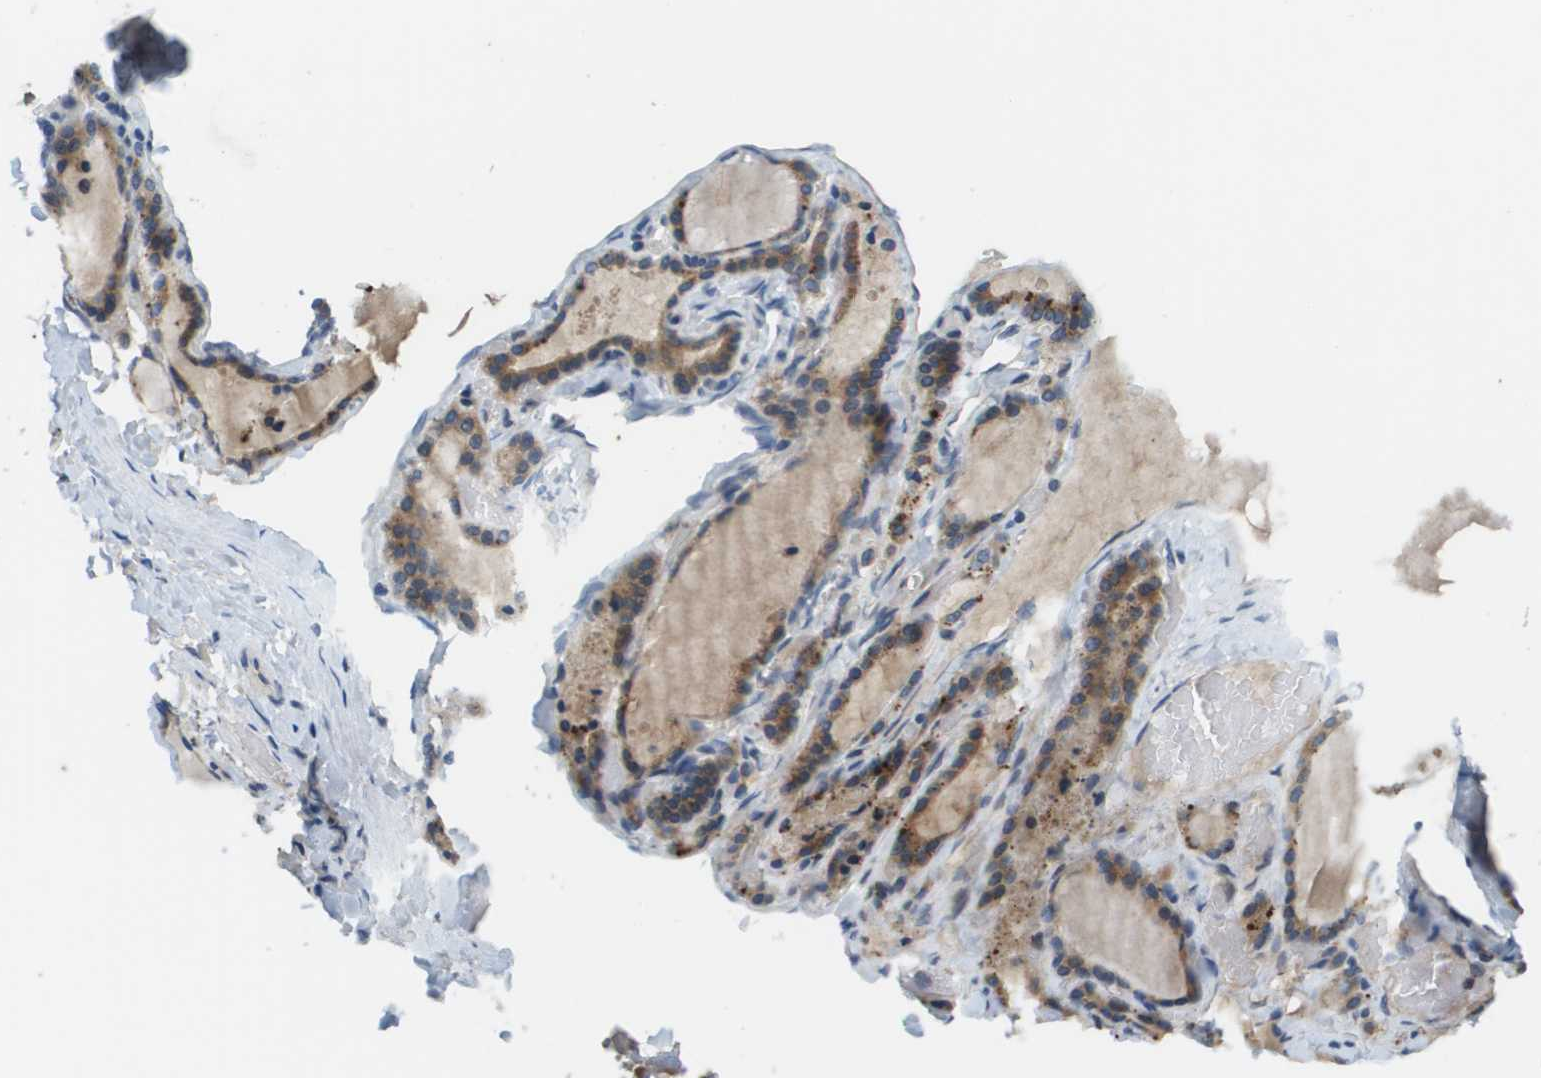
{"staining": {"intensity": "moderate", "quantity": ">75%", "location": "cytoplasmic/membranous"}, "tissue": "thyroid gland", "cell_type": "Glandular cells", "image_type": "normal", "snomed": [{"axis": "morphology", "description": "Normal tissue, NOS"}, {"axis": "topography", "description": "Thyroid gland"}], "caption": "Glandular cells exhibit moderate cytoplasmic/membranous positivity in about >75% of cells in benign thyroid gland.", "gene": "SLC25A20", "patient": {"sex": "female", "age": 28}}